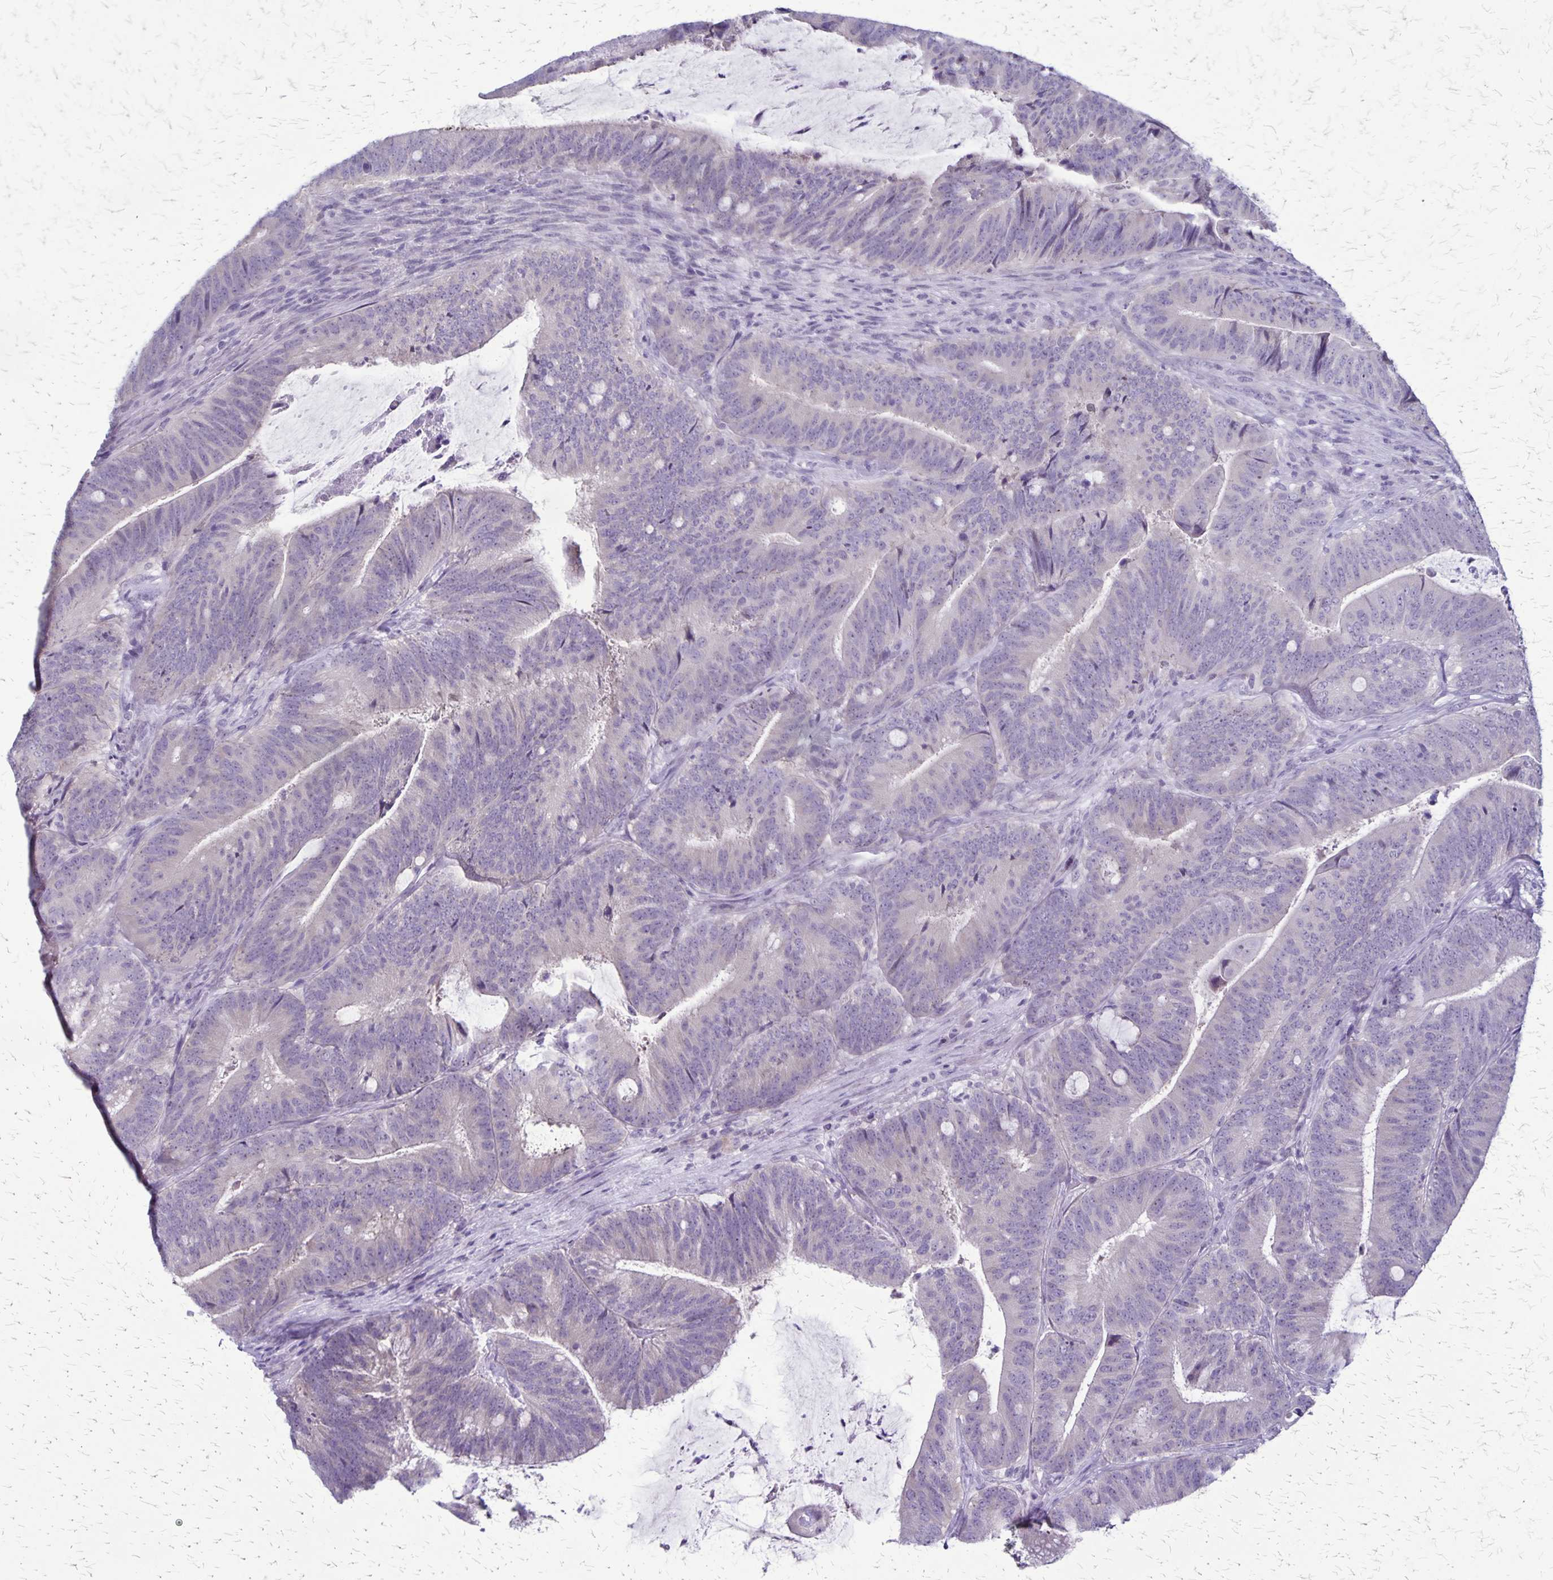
{"staining": {"intensity": "negative", "quantity": "none", "location": "none"}, "tissue": "colorectal cancer", "cell_type": "Tumor cells", "image_type": "cancer", "snomed": [{"axis": "morphology", "description": "Adenocarcinoma, NOS"}, {"axis": "topography", "description": "Colon"}], "caption": "Immunohistochemistry (IHC) of colorectal adenocarcinoma exhibits no expression in tumor cells.", "gene": "PLXNB3", "patient": {"sex": "female", "age": 43}}